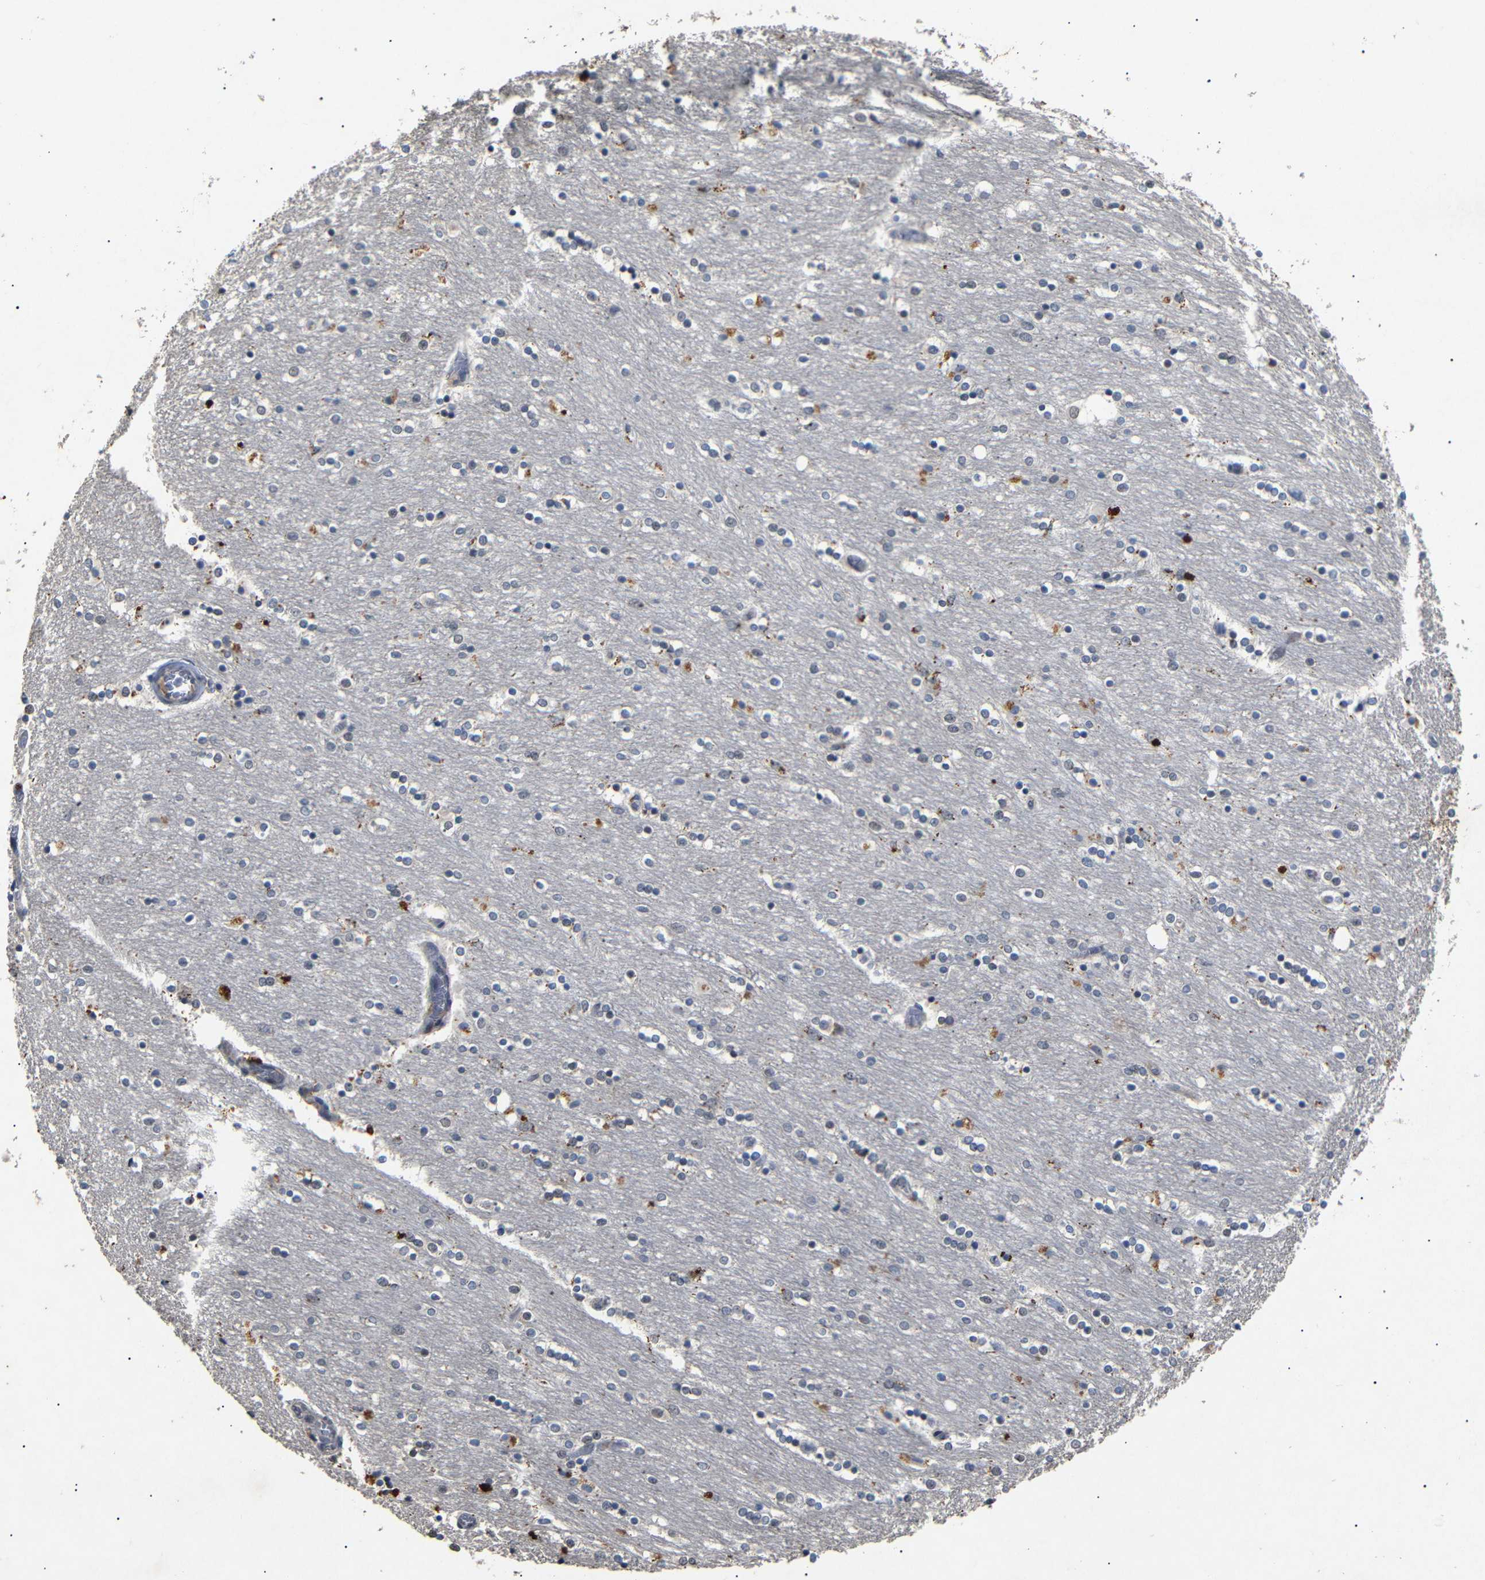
{"staining": {"intensity": "moderate", "quantity": "<25%", "location": "cytoplasmic/membranous"}, "tissue": "caudate", "cell_type": "Glial cells", "image_type": "normal", "snomed": [{"axis": "morphology", "description": "Normal tissue, NOS"}, {"axis": "topography", "description": "Lateral ventricle wall"}], "caption": "A micrograph of human caudate stained for a protein exhibits moderate cytoplasmic/membranous brown staining in glial cells. The staining was performed using DAB (3,3'-diaminobenzidine) to visualize the protein expression in brown, while the nuclei were stained in blue with hematoxylin (Magnification: 20x).", "gene": "PARN", "patient": {"sex": "female", "age": 54}}